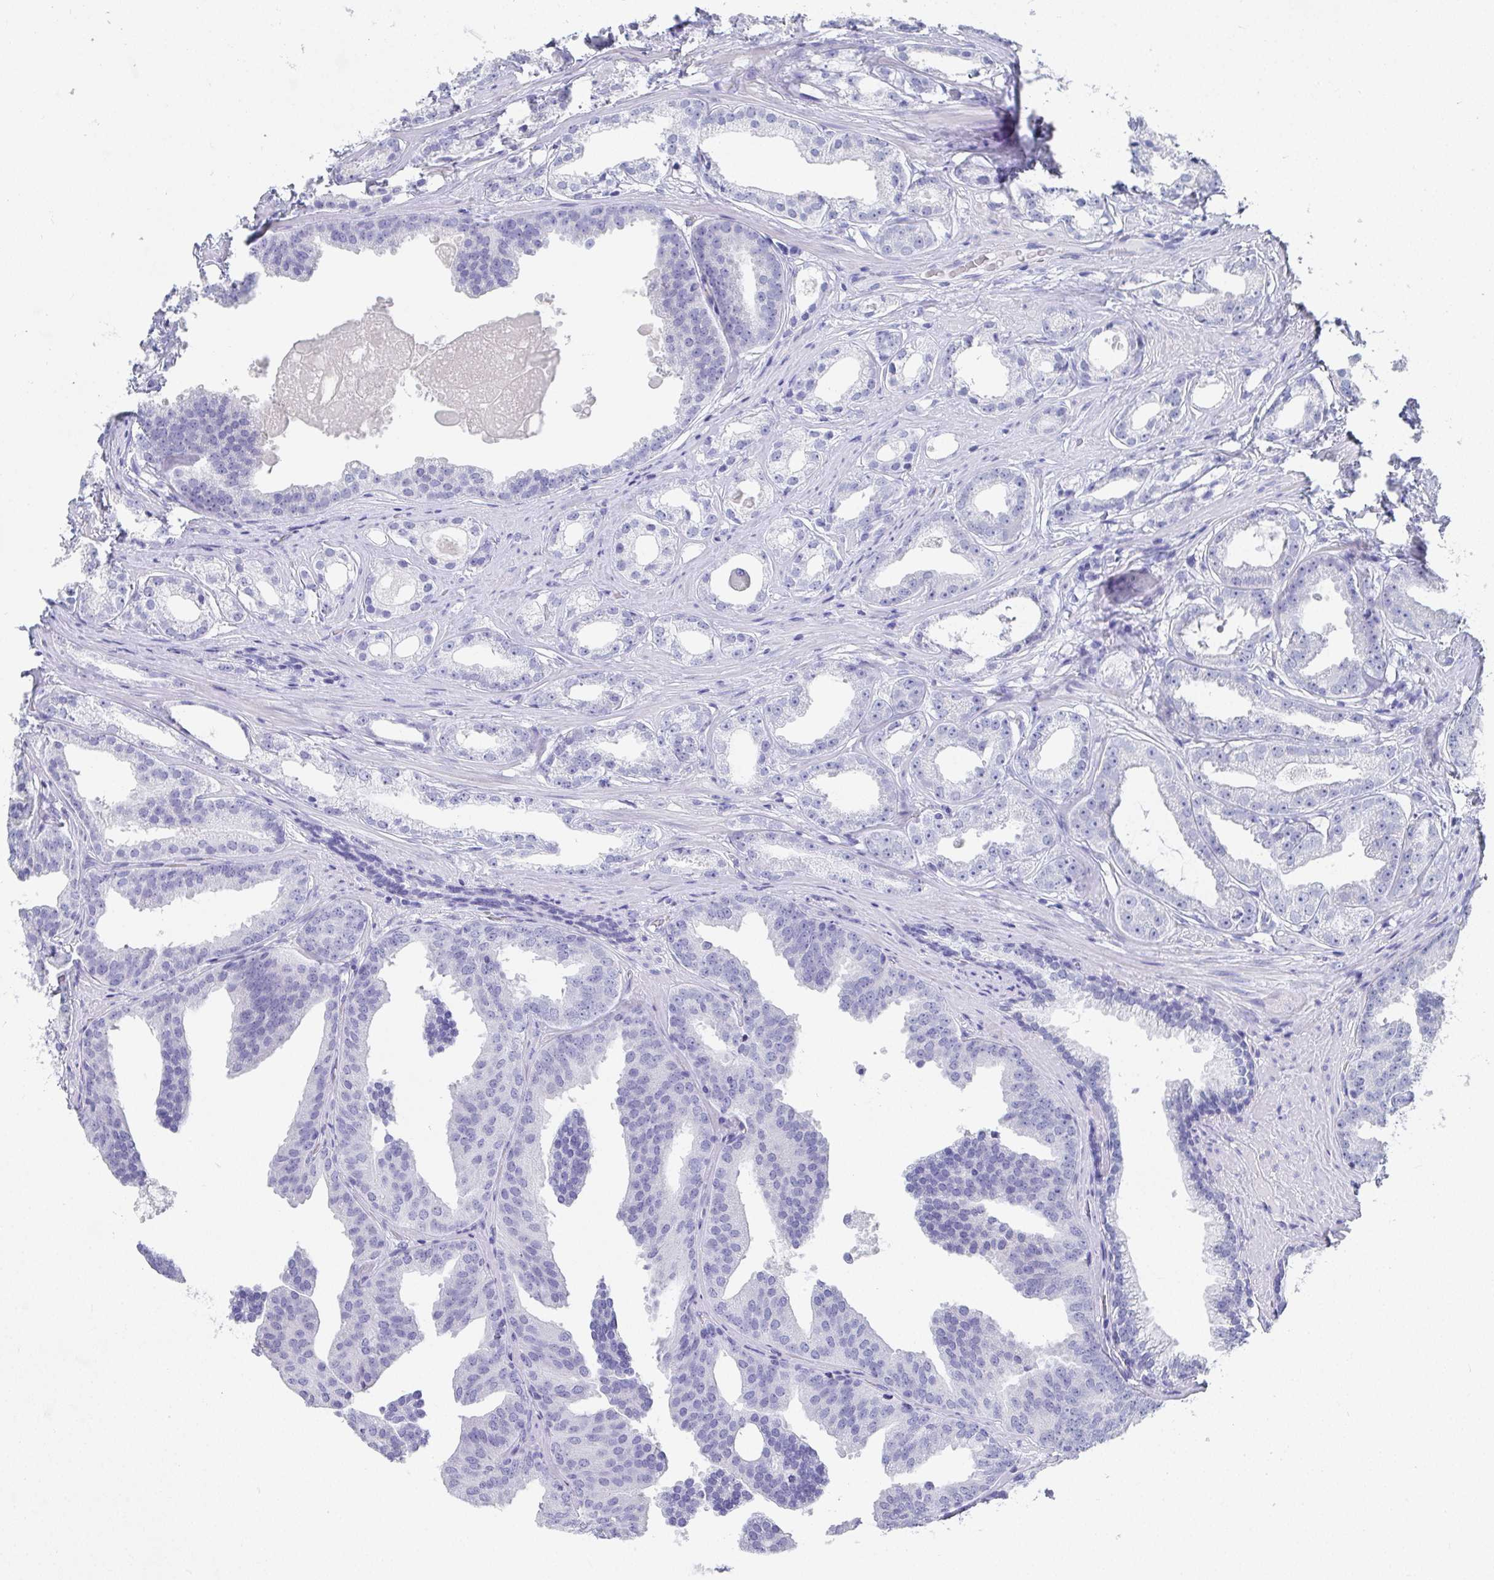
{"staining": {"intensity": "negative", "quantity": "none", "location": "none"}, "tissue": "prostate cancer", "cell_type": "Tumor cells", "image_type": "cancer", "snomed": [{"axis": "morphology", "description": "Adenocarcinoma, Low grade"}, {"axis": "topography", "description": "Prostate"}], "caption": "Prostate adenocarcinoma (low-grade) stained for a protein using immunohistochemistry exhibits no positivity tumor cells.", "gene": "GRIA1", "patient": {"sex": "male", "age": 65}}